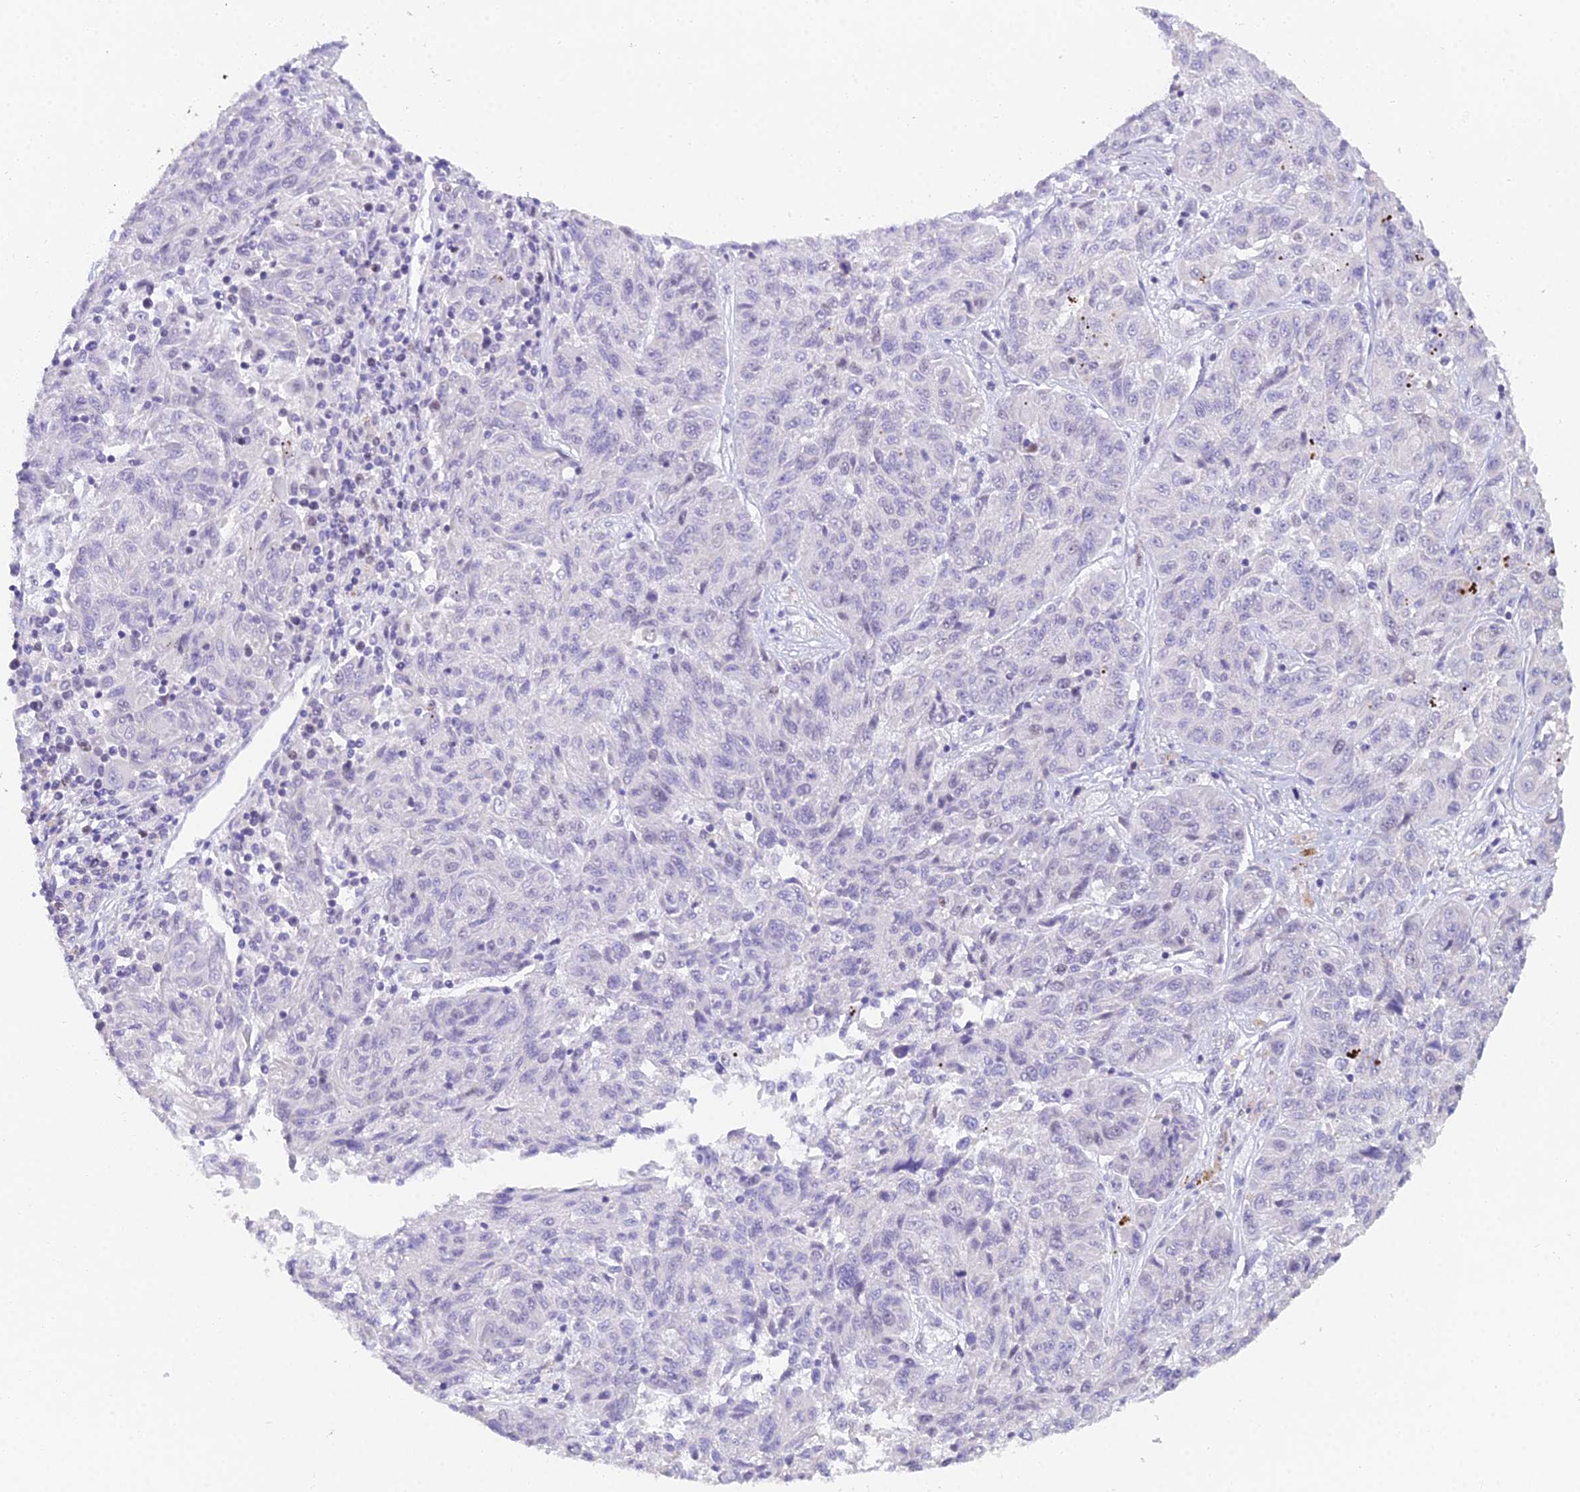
{"staining": {"intensity": "negative", "quantity": "none", "location": "none"}, "tissue": "melanoma", "cell_type": "Tumor cells", "image_type": "cancer", "snomed": [{"axis": "morphology", "description": "Malignant melanoma, NOS"}, {"axis": "topography", "description": "Skin"}], "caption": "Tumor cells are negative for protein expression in human malignant melanoma. (DAB (3,3'-diaminobenzidine) immunohistochemistry (IHC), high magnification).", "gene": "MCM2", "patient": {"sex": "male", "age": 53}}